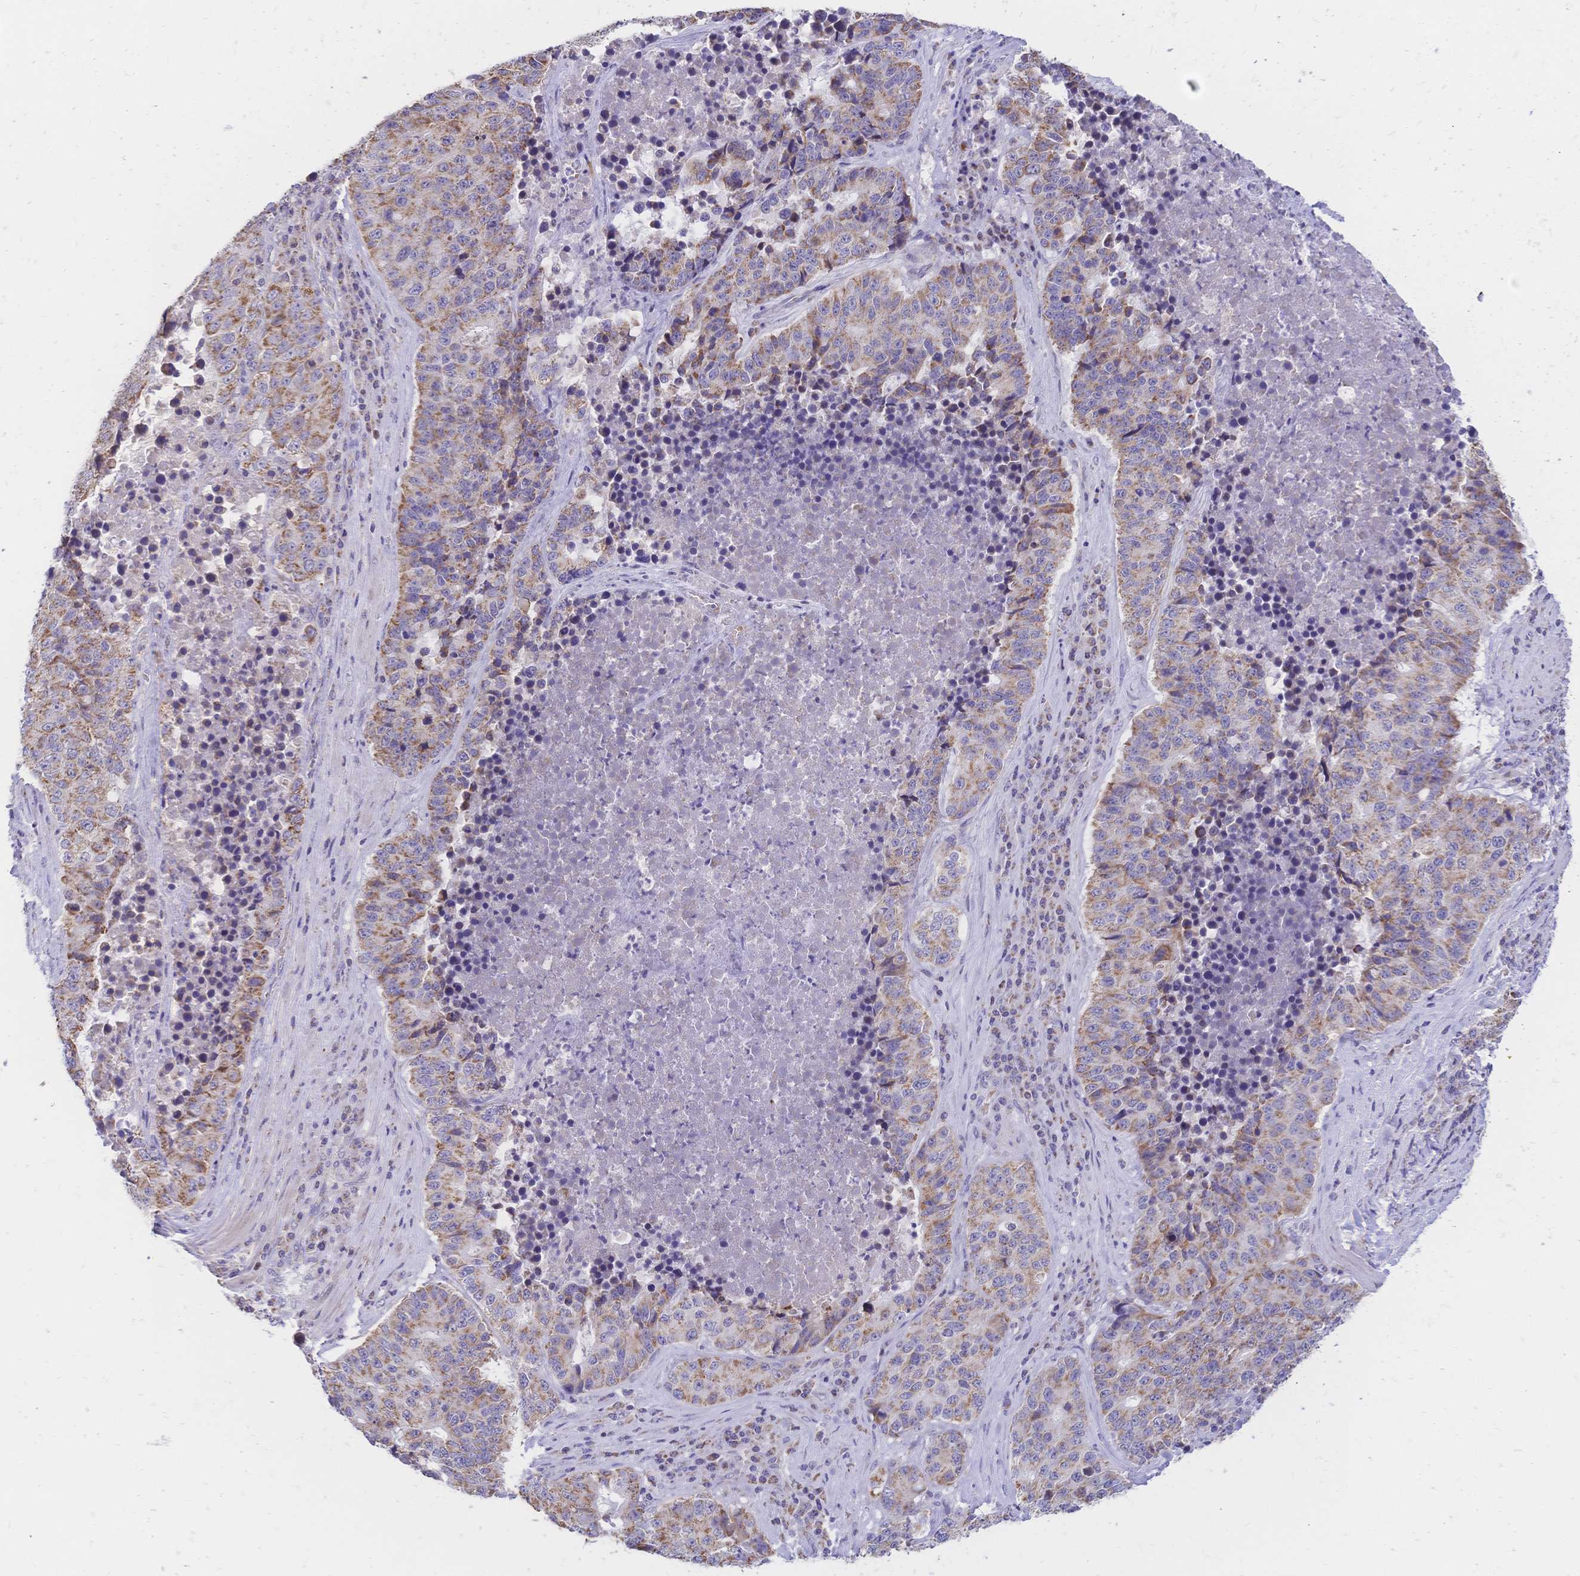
{"staining": {"intensity": "moderate", "quantity": ">75%", "location": "cytoplasmic/membranous"}, "tissue": "stomach cancer", "cell_type": "Tumor cells", "image_type": "cancer", "snomed": [{"axis": "morphology", "description": "Adenocarcinoma, NOS"}, {"axis": "topography", "description": "Stomach"}], "caption": "Immunohistochemical staining of human stomach cancer demonstrates medium levels of moderate cytoplasmic/membranous protein staining in approximately >75% of tumor cells.", "gene": "CLEC18B", "patient": {"sex": "male", "age": 71}}